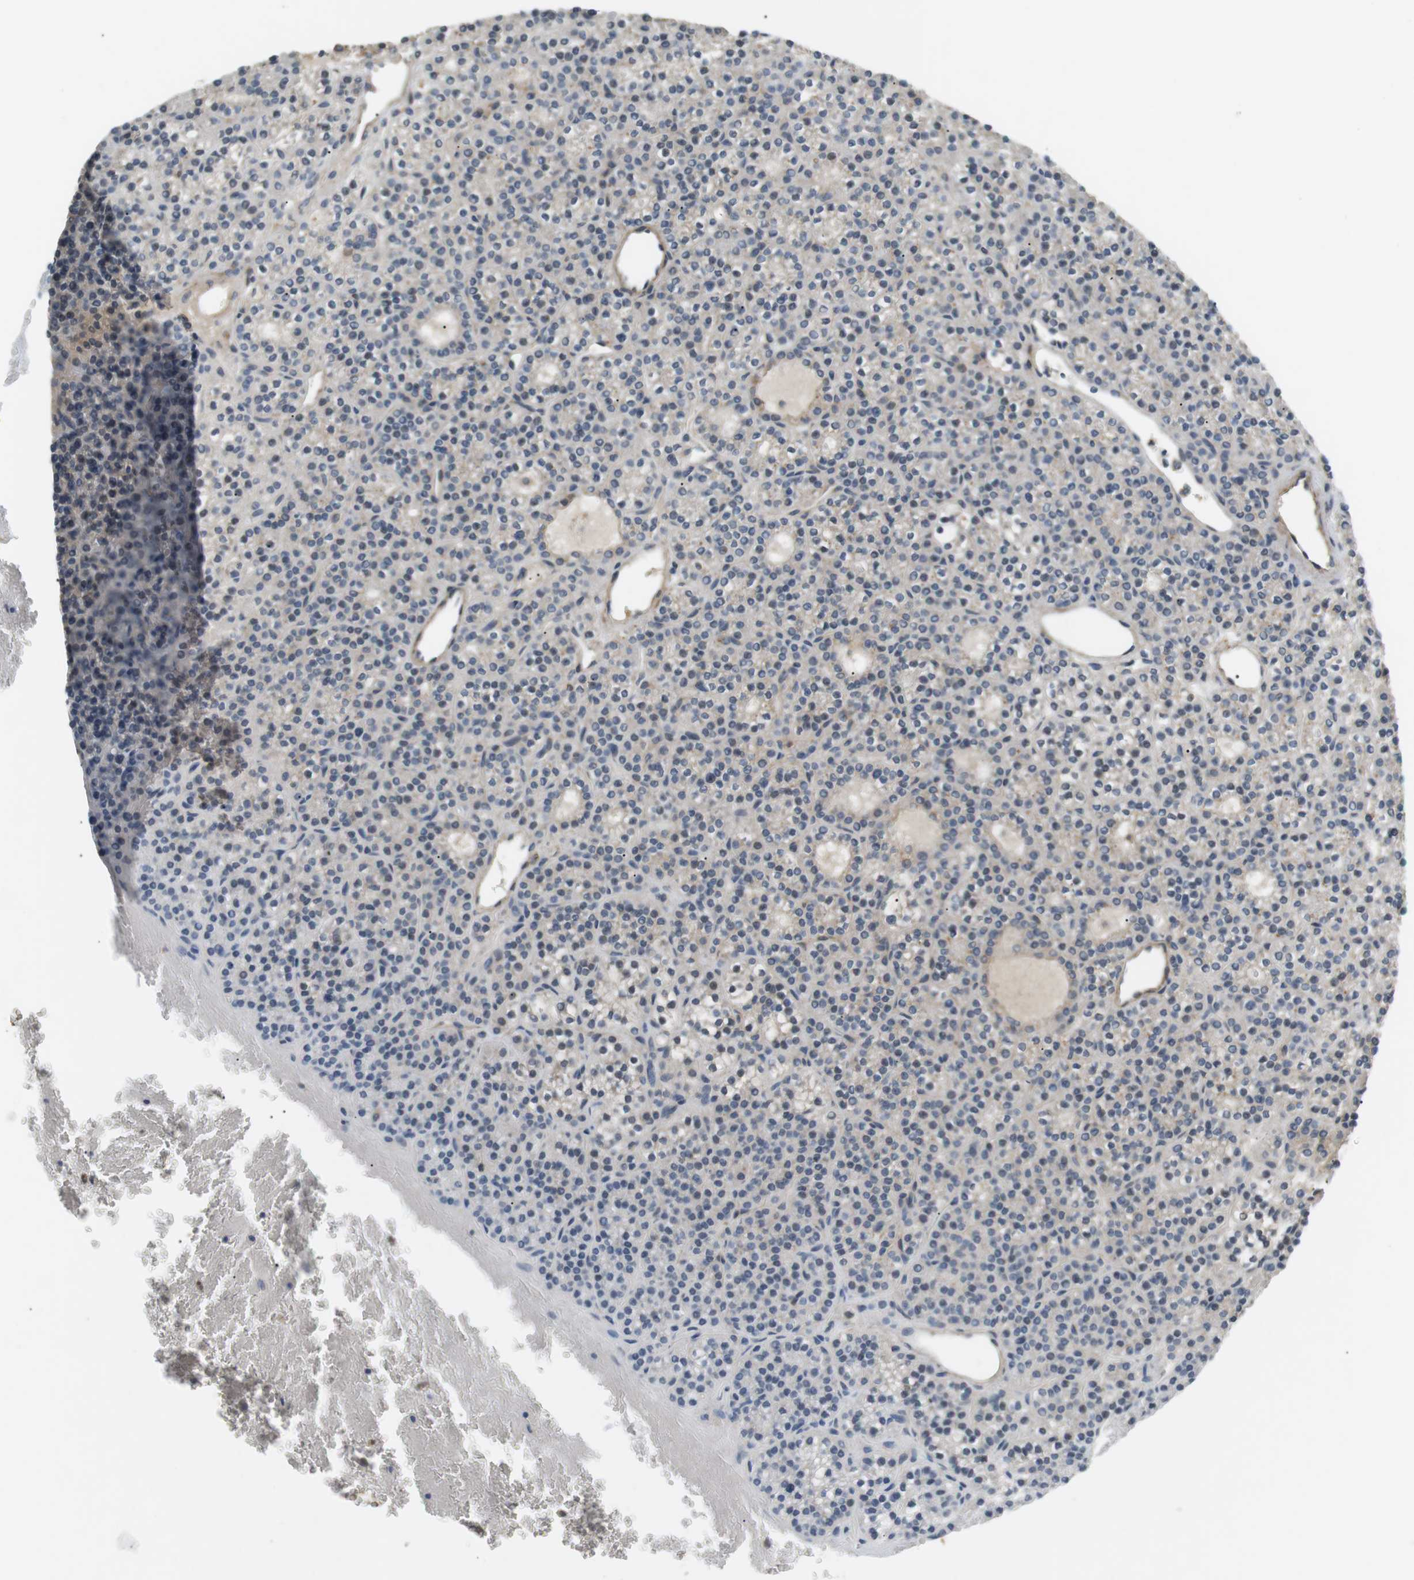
{"staining": {"intensity": "weak", "quantity": "<25%", "location": "cytoplasmic/membranous"}, "tissue": "parathyroid gland", "cell_type": "Glandular cells", "image_type": "normal", "snomed": [{"axis": "morphology", "description": "Normal tissue, NOS"}, {"axis": "morphology", "description": "Adenoma, NOS"}, {"axis": "topography", "description": "Parathyroid gland"}], "caption": "Micrograph shows no significant protein expression in glandular cells of unremarkable parathyroid gland. (Stains: DAB immunohistochemistry (IHC) with hematoxylin counter stain, Microscopy: brightfield microscopy at high magnification).", "gene": "P2RY1", "patient": {"sex": "female", "age": 64}}